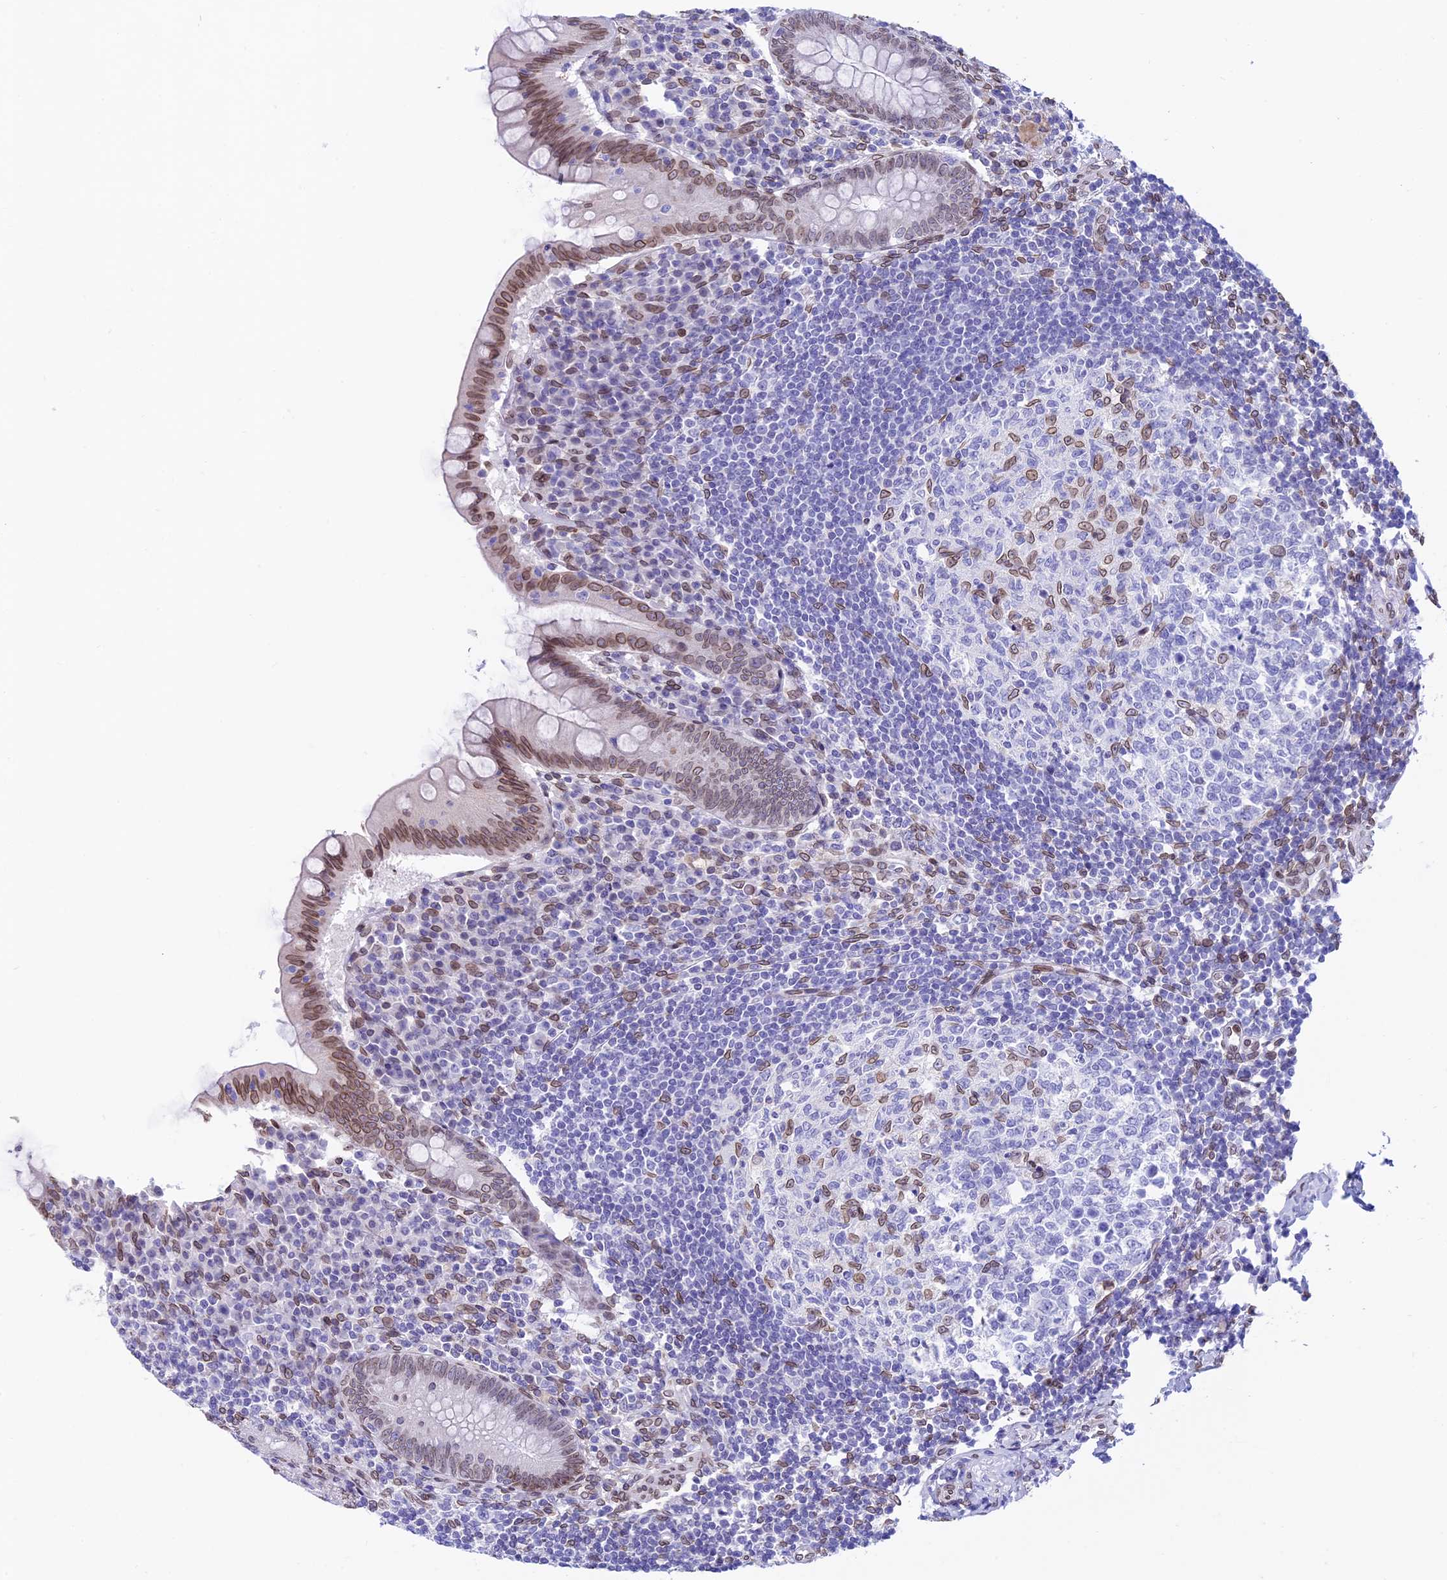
{"staining": {"intensity": "moderate", "quantity": "25%-75%", "location": "cytoplasmic/membranous,nuclear"}, "tissue": "appendix", "cell_type": "Glandular cells", "image_type": "normal", "snomed": [{"axis": "morphology", "description": "Normal tissue, NOS"}, {"axis": "topography", "description": "Appendix"}], "caption": "An image of human appendix stained for a protein shows moderate cytoplasmic/membranous,nuclear brown staining in glandular cells.", "gene": "TMPRSS7", "patient": {"sex": "female", "age": 33}}